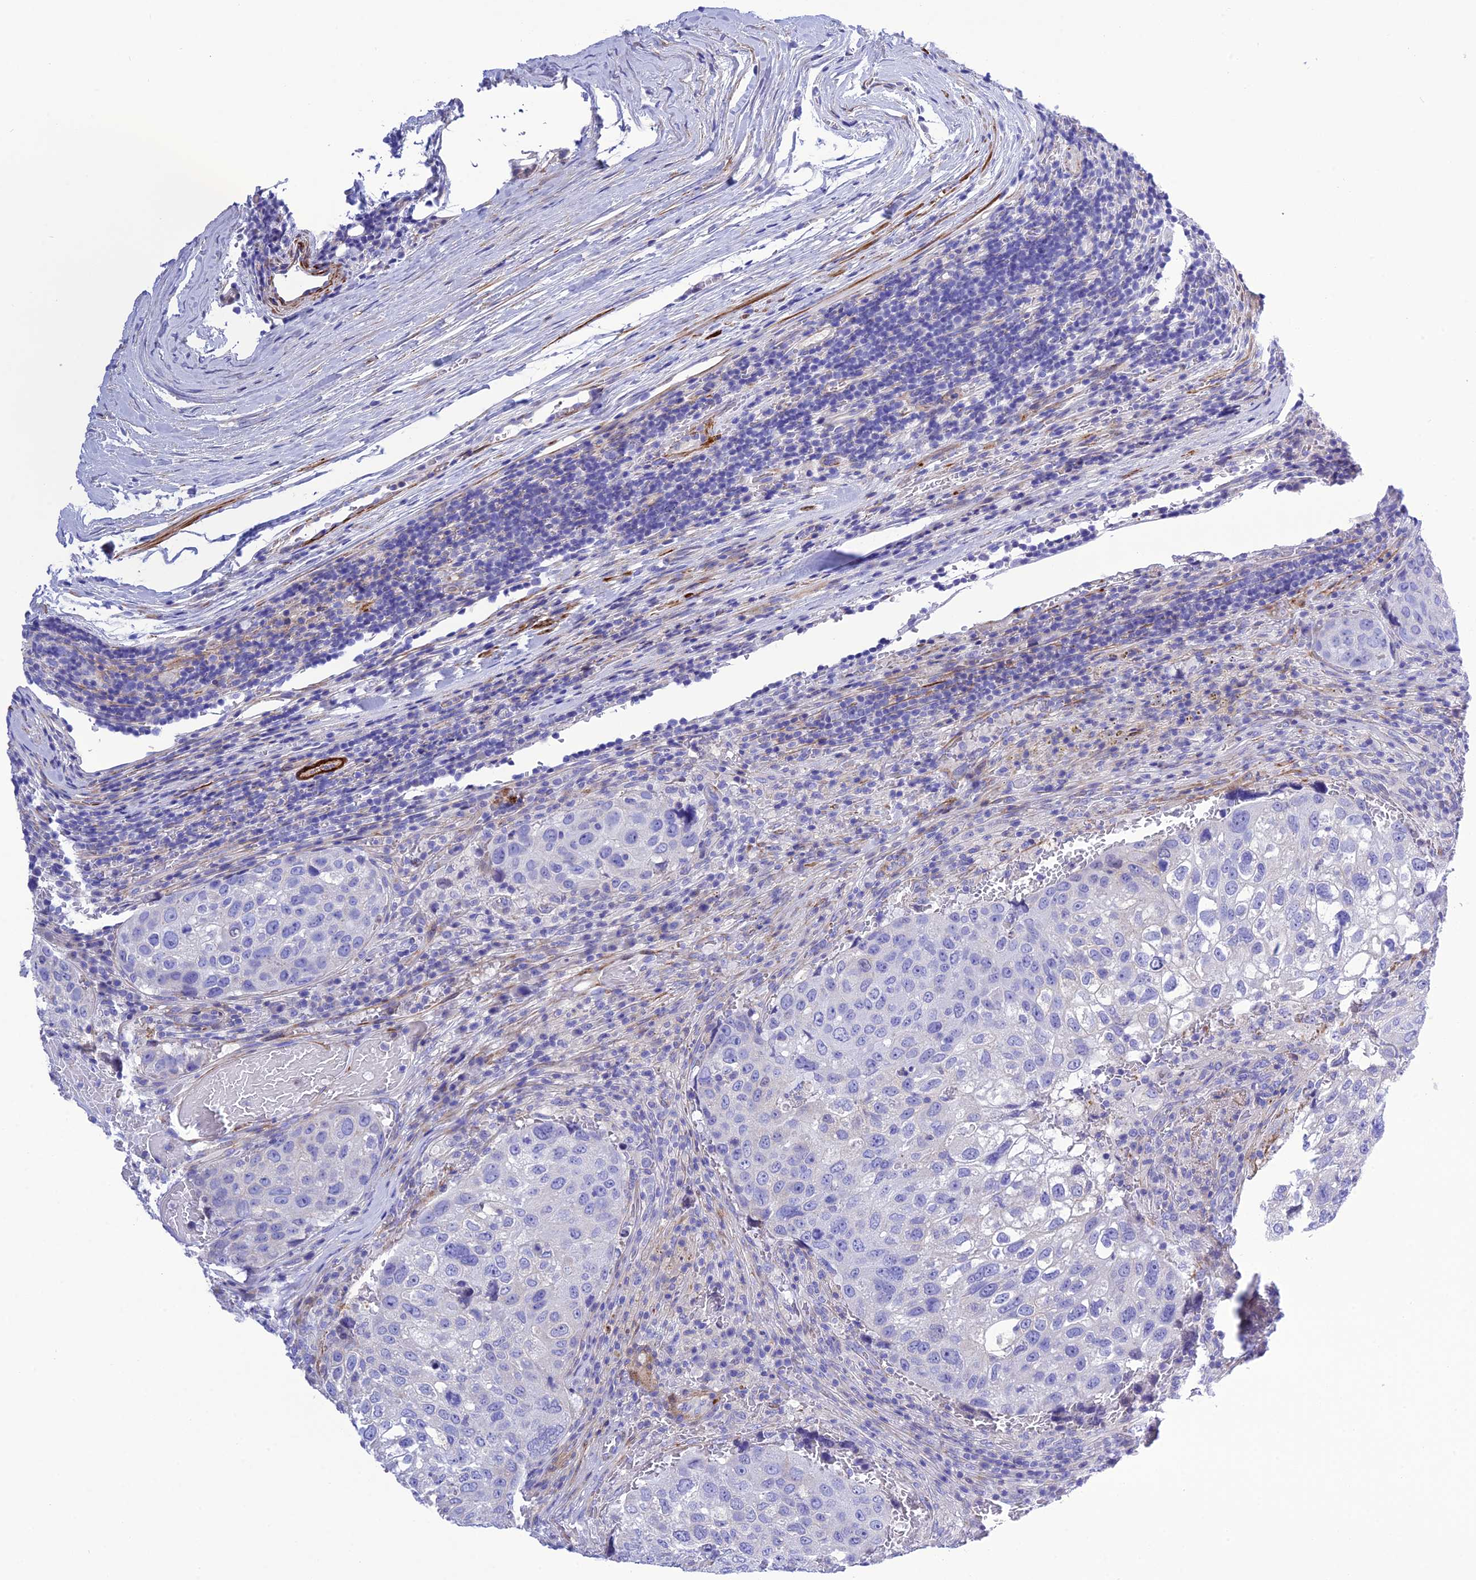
{"staining": {"intensity": "negative", "quantity": "none", "location": "none"}, "tissue": "urothelial cancer", "cell_type": "Tumor cells", "image_type": "cancer", "snomed": [{"axis": "morphology", "description": "Urothelial carcinoma, High grade"}, {"axis": "topography", "description": "Lymph node"}, {"axis": "topography", "description": "Urinary bladder"}], "caption": "Immunohistochemistry photomicrograph of urothelial cancer stained for a protein (brown), which reveals no staining in tumor cells.", "gene": "FRA10AC1", "patient": {"sex": "male", "age": 51}}